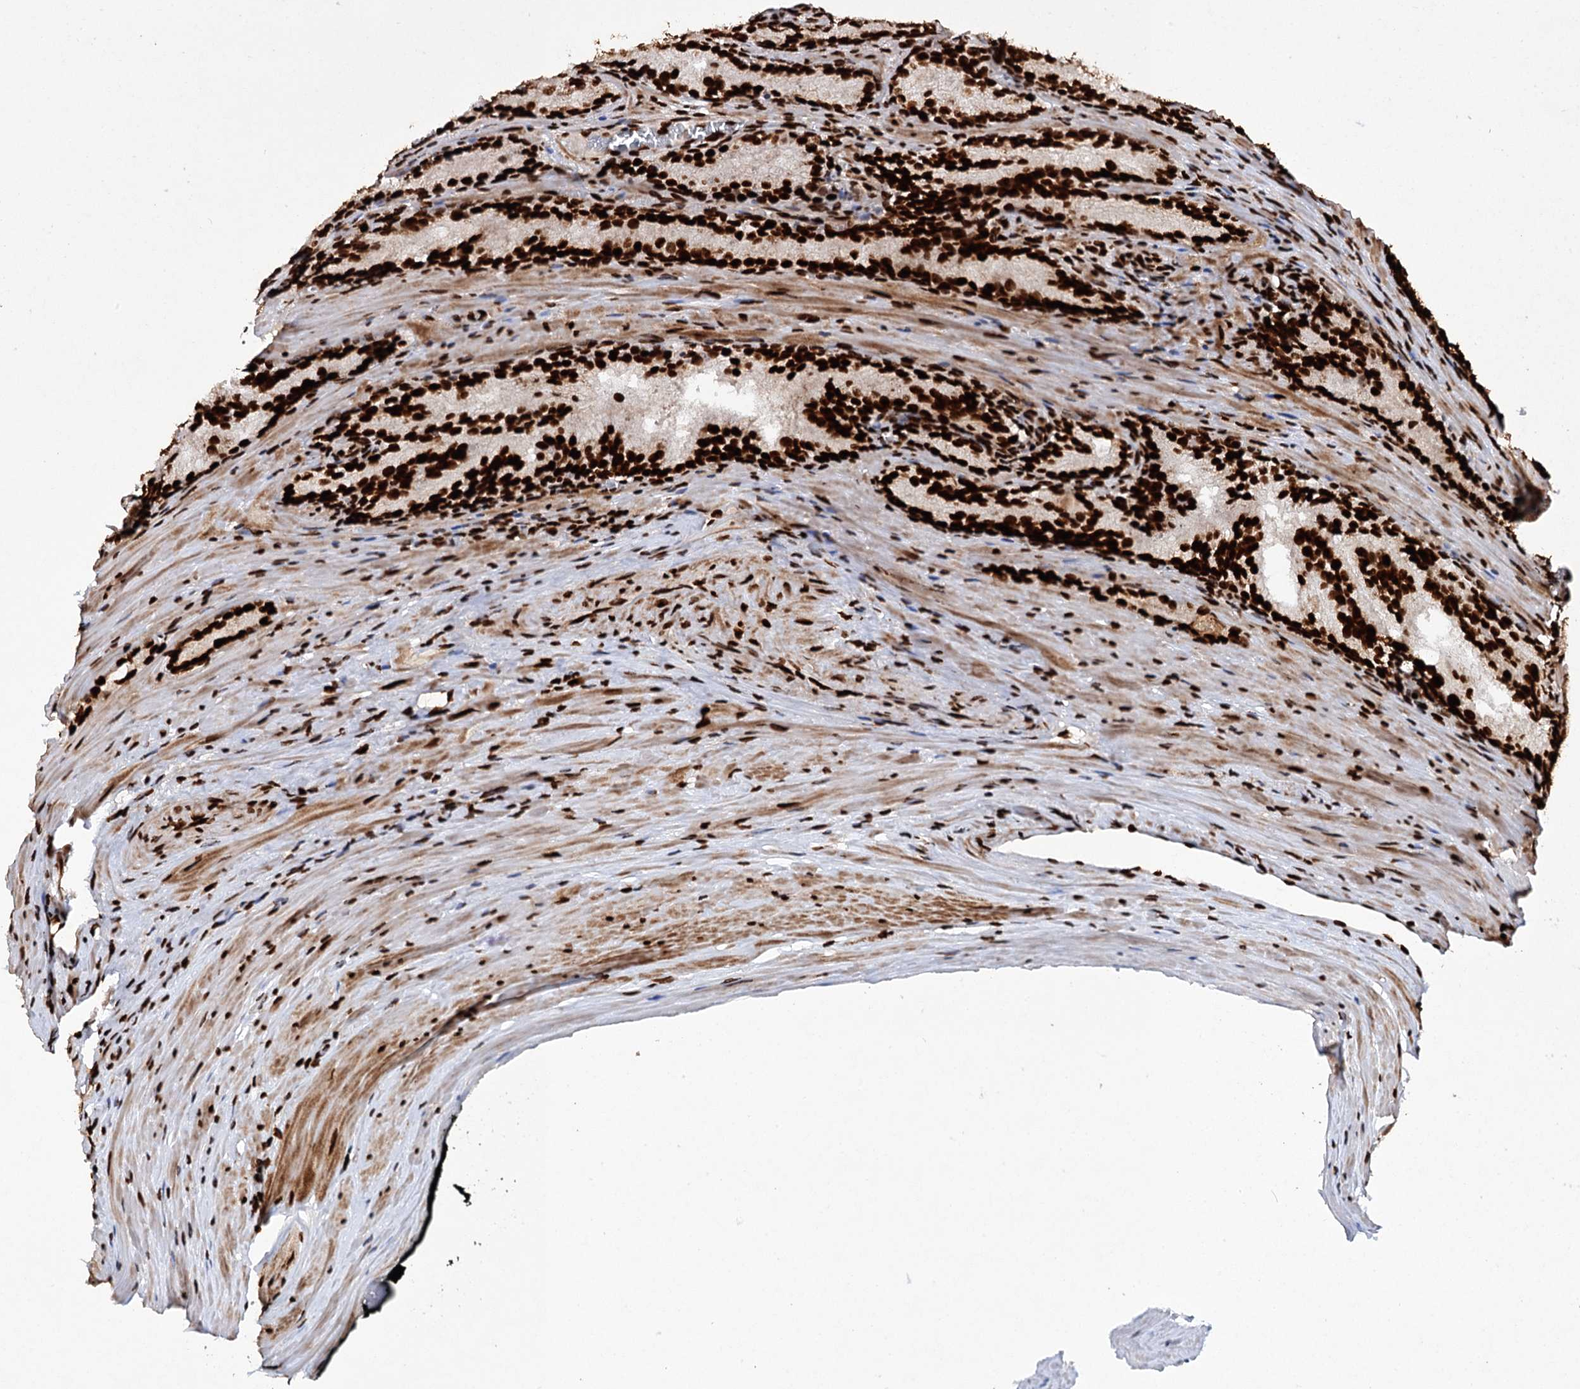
{"staining": {"intensity": "strong", "quantity": ">75%", "location": "nuclear"}, "tissue": "prostate cancer", "cell_type": "Tumor cells", "image_type": "cancer", "snomed": [{"axis": "morphology", "description": "Adenocarcinoma, Low grade"}, {"axis": "topography", "description": "Prostate"}], "caption": "Immunohistochemistry of human prostate low-grade adenocarcinoma shows high levels of strong nuclear expression in about >75% of tumor cells.", "gene": "MATR3", "patient": {"sex": "male", "age": 54}}